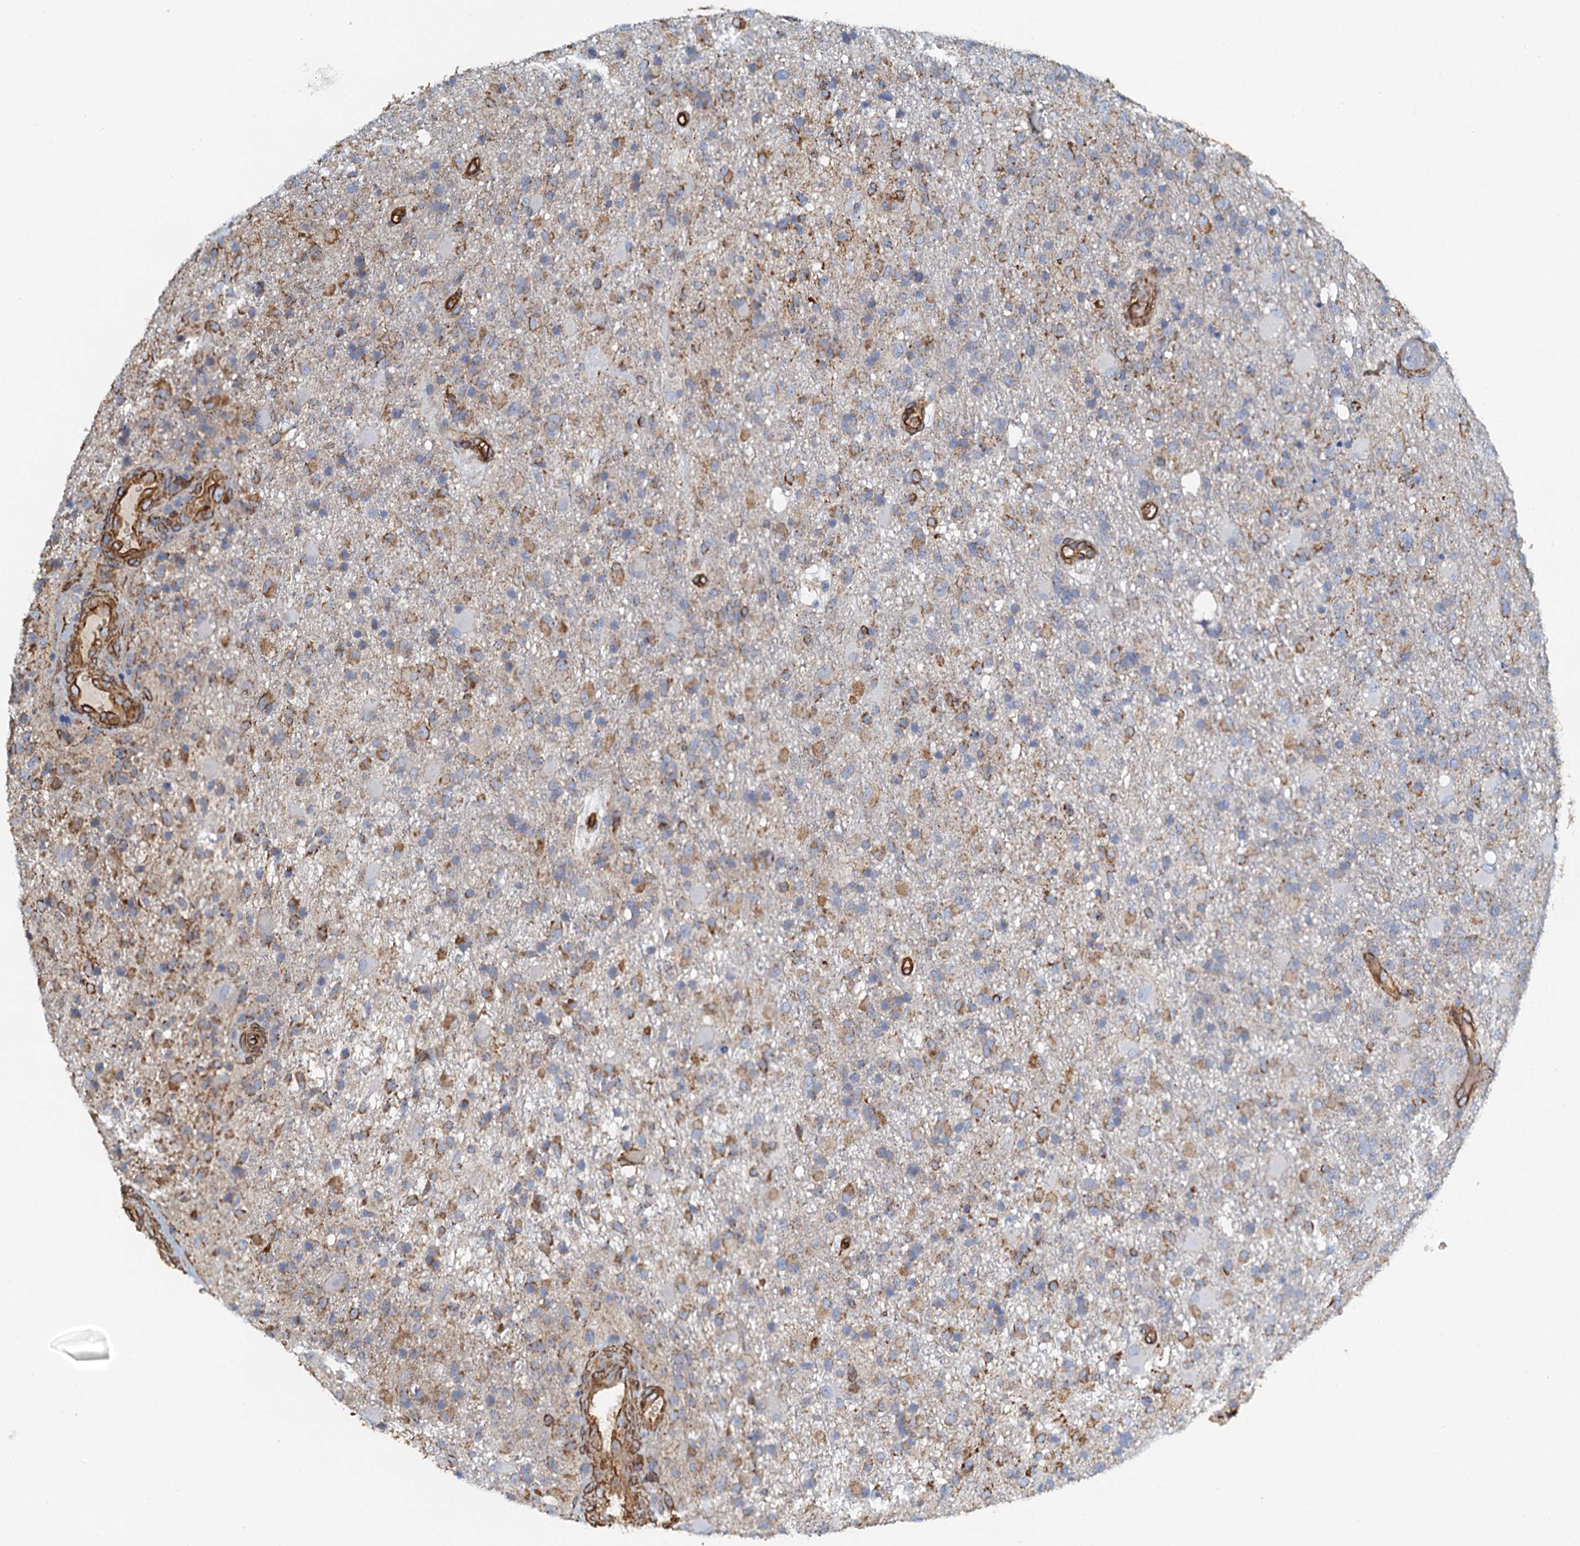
{"staining": {"intensity": "moderate", "quantity": "25%-75%", "location": "cytoplasmic/membranous"}, "tissue": "glioma", "cell_type": "Tumor cells", "image_type": "cancer", "snomed": [{"axis": "morphology", "description": "Glioma, malignant, High grade"}, {"axis": "topography", "description": "Brain"}], "caption": "A histopathology image of human glioma stained for a protein shows moderate cytoplasmic/membranous brown staining in tumor cells. The staining was performed using DAB to visualize the protein expression in brown, while the nuclei were stained in blue with hematoxylin (Magnification: 20x).", "gene": "DGKG", "patient": {"sex": "female", "age": 74}}